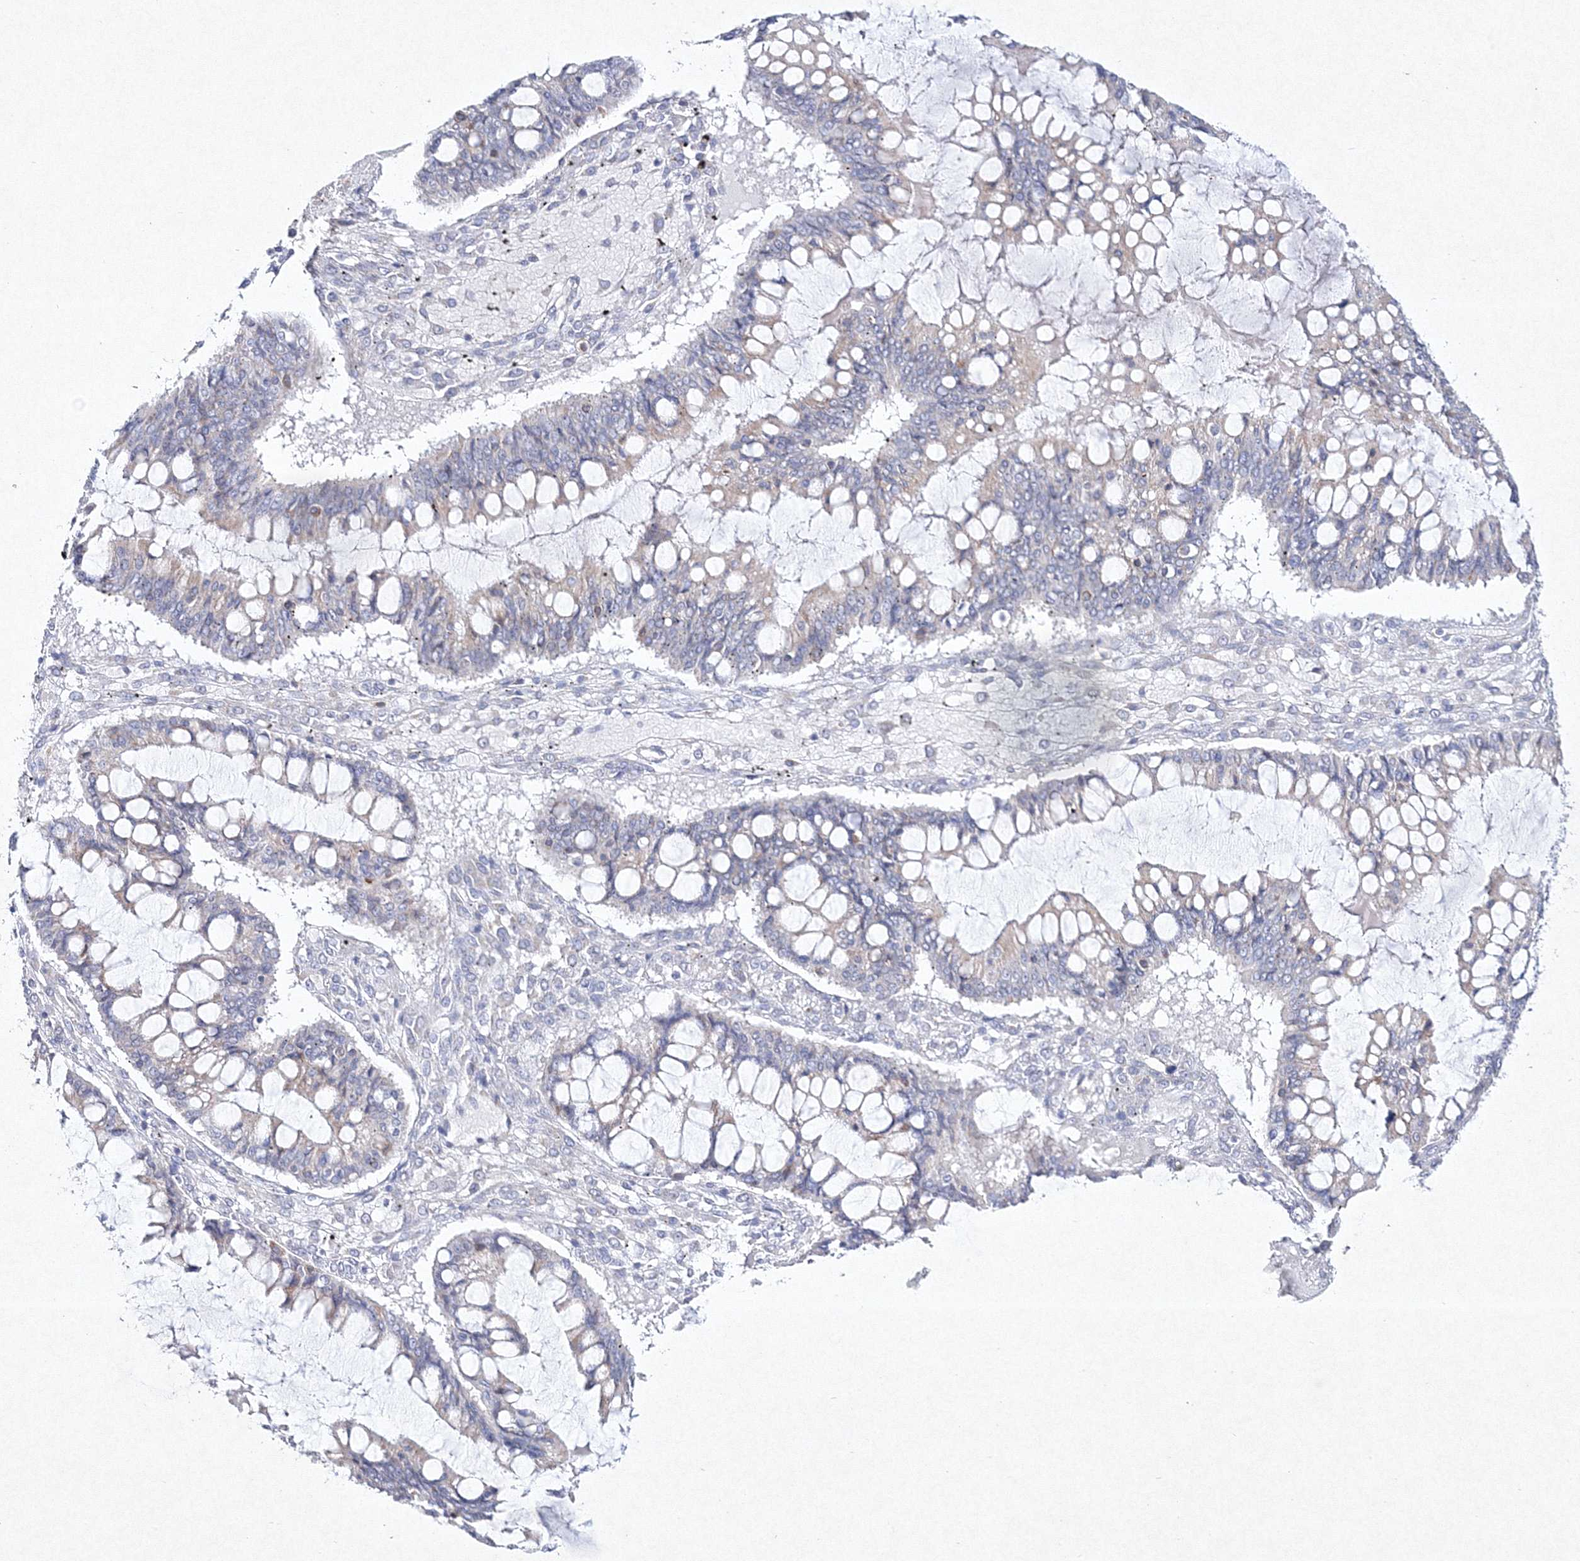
{"staining": {"intensity": "negative", "quantity": "none", "location": "none"}, "tissue": "ovarian cancer", "cell_type": "Tumor cells", "image_type": "cancer", "snomed": [{"axis": "morphology", "description": "Cystadenocarcinoma, mucinous, NOS"}, {"axis": "topography", "description": "Ovary"}], "caption": "Tumor cells show no significant protein positivity in mucinous cystadenocarcinoma (ovarian). The staining is performed using DAB (3,3'-diaminobenzidine) brown chromogen with nuclei counter-stained in using hematoxylin.", "gene": "HCST", "patient": {"sex": "female", "age": 73}}